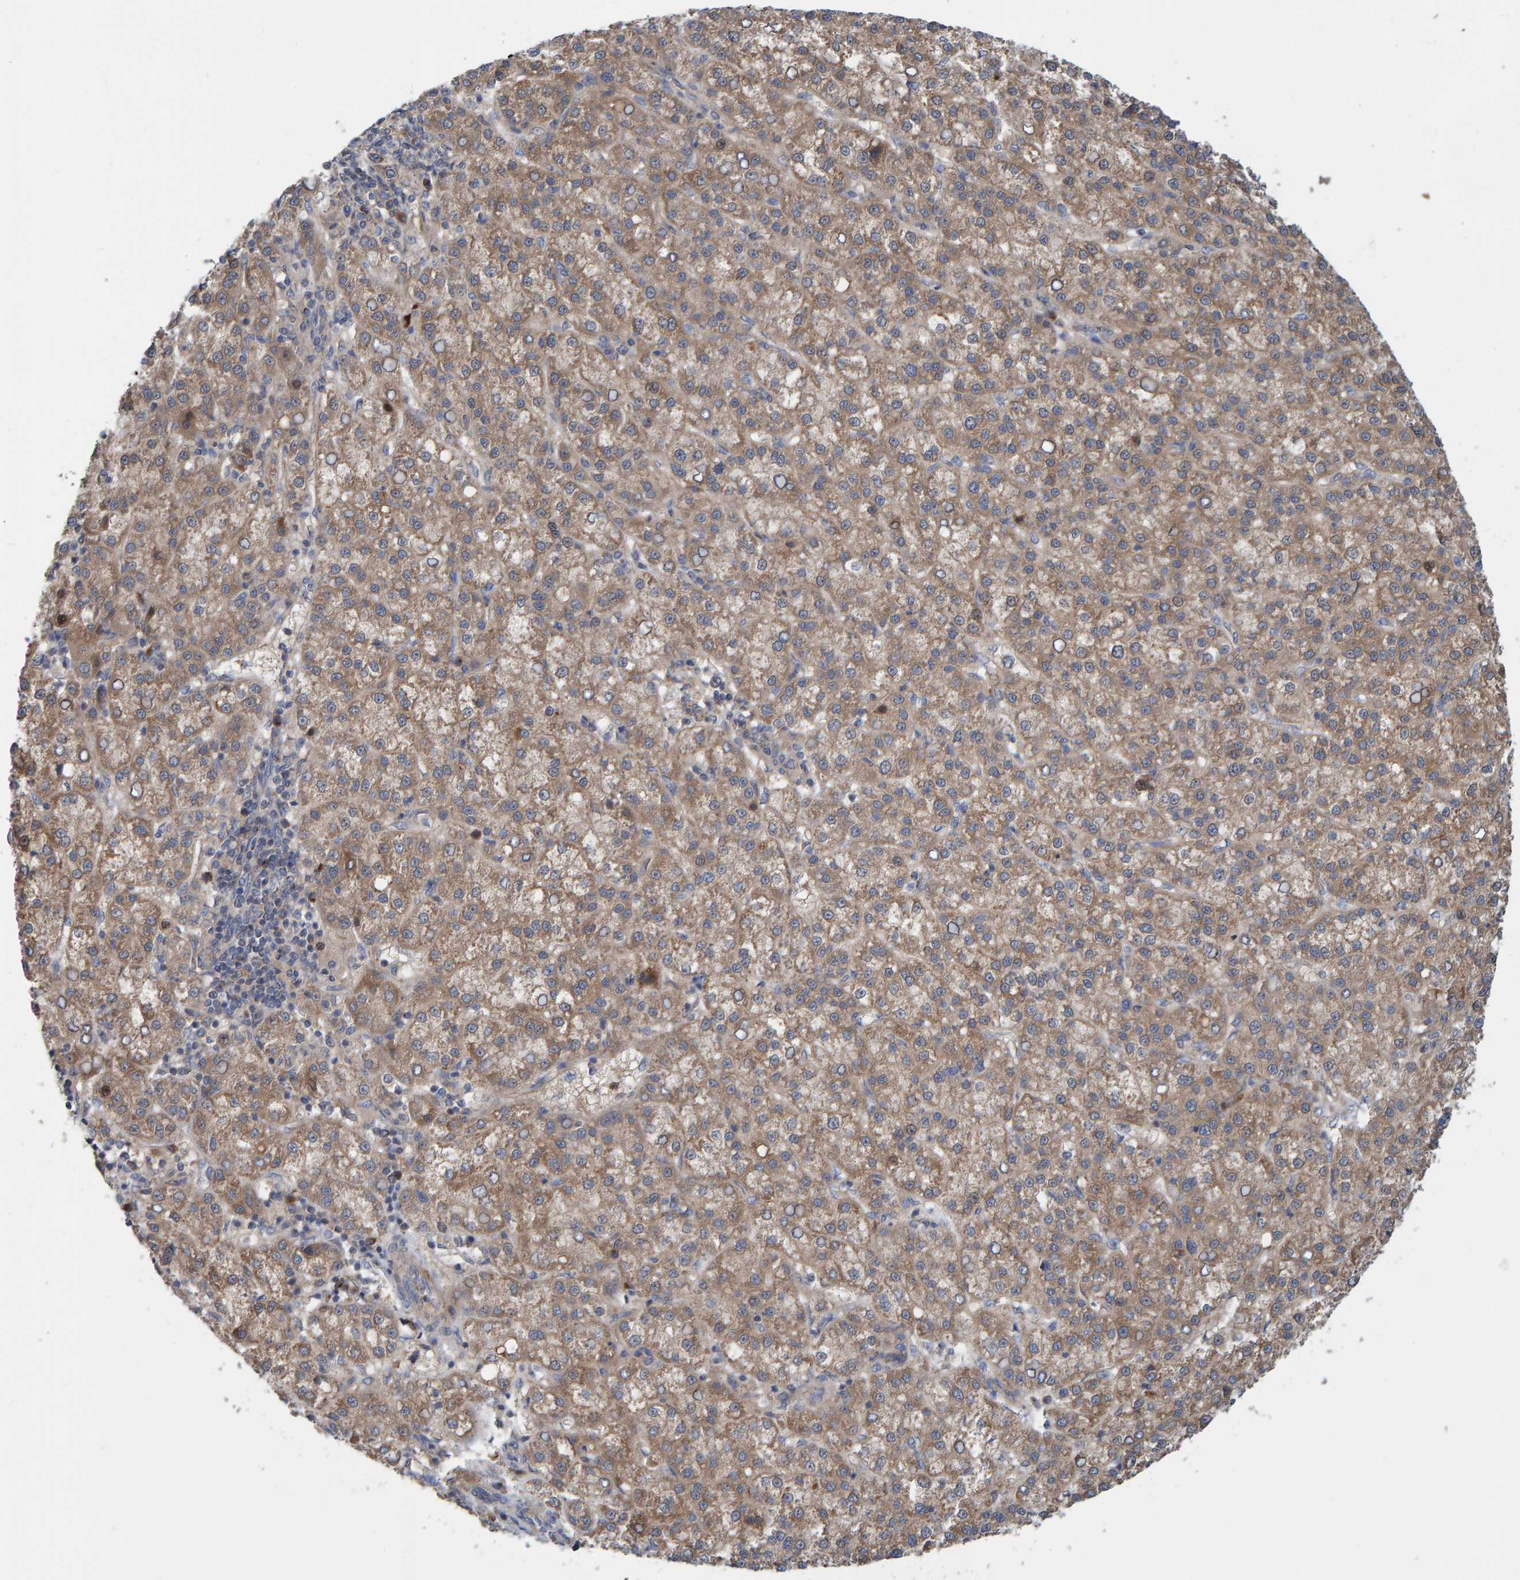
{"staining": {"intensity": "weak", "quantity": ">75%", "location": "cytoplasmic/membranous"}, "tissue": "liver cancer", "cell_type": "Tumor cells", "image_type": "cancer", "snomed": [{"axis": "morphology", "description": "Carcinoma, Hepatocellular, NOS"}, {"axis": "topography", "description": "Liver"}], "caption": "Liver hepatocellular carcinoma tissue exhibits weak cytoplasmic/membranous expression in about >75% of tumor cells, visualized by immunohistochemistry.", "gene": "KIAA0753", "patient": {"sex": "female", "age": 58}}